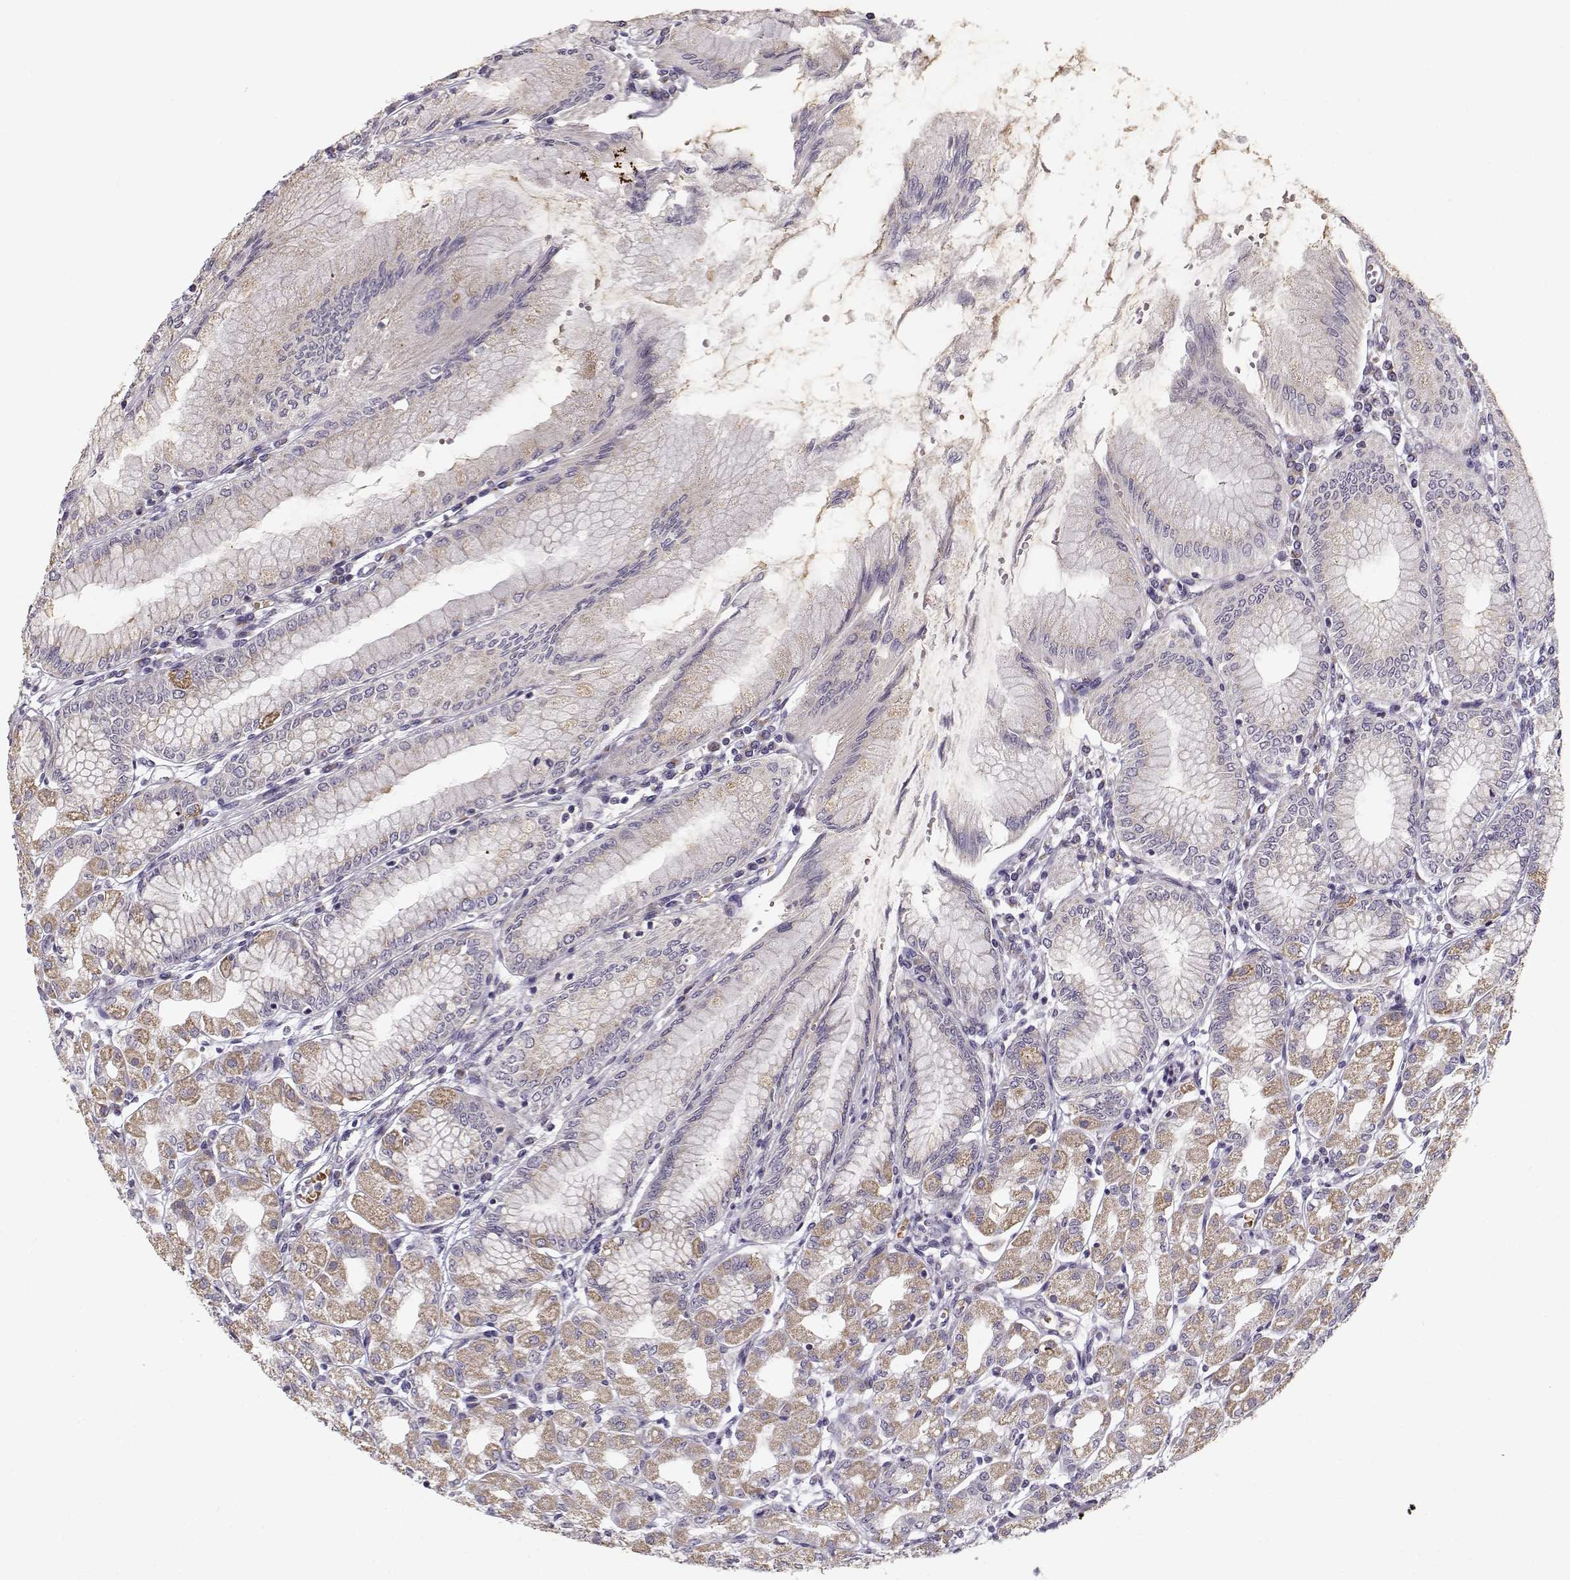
{"staining": {"intensity": "moderate", "quantity": "<25%", "location": "cytoplasmic/membranous"}, "tissue": "stomach", "cell_type": "Glandular cells", "image_type": "normal", "snomed": [{"axis": "morphology", "description": "Normal tissue, NOS"}, {"axis": "topography", "description": "Skeletal muscle"}, {"axis": "topography", "description": "Stomach"}], "caption": "Stomach stained for a protein (brown) shows moderate cytoplasmic/membranous positive expression in about <25% of glandular cells.", "gene": "SLC4A5", "patient": {"sex": "female", "age": 57}}